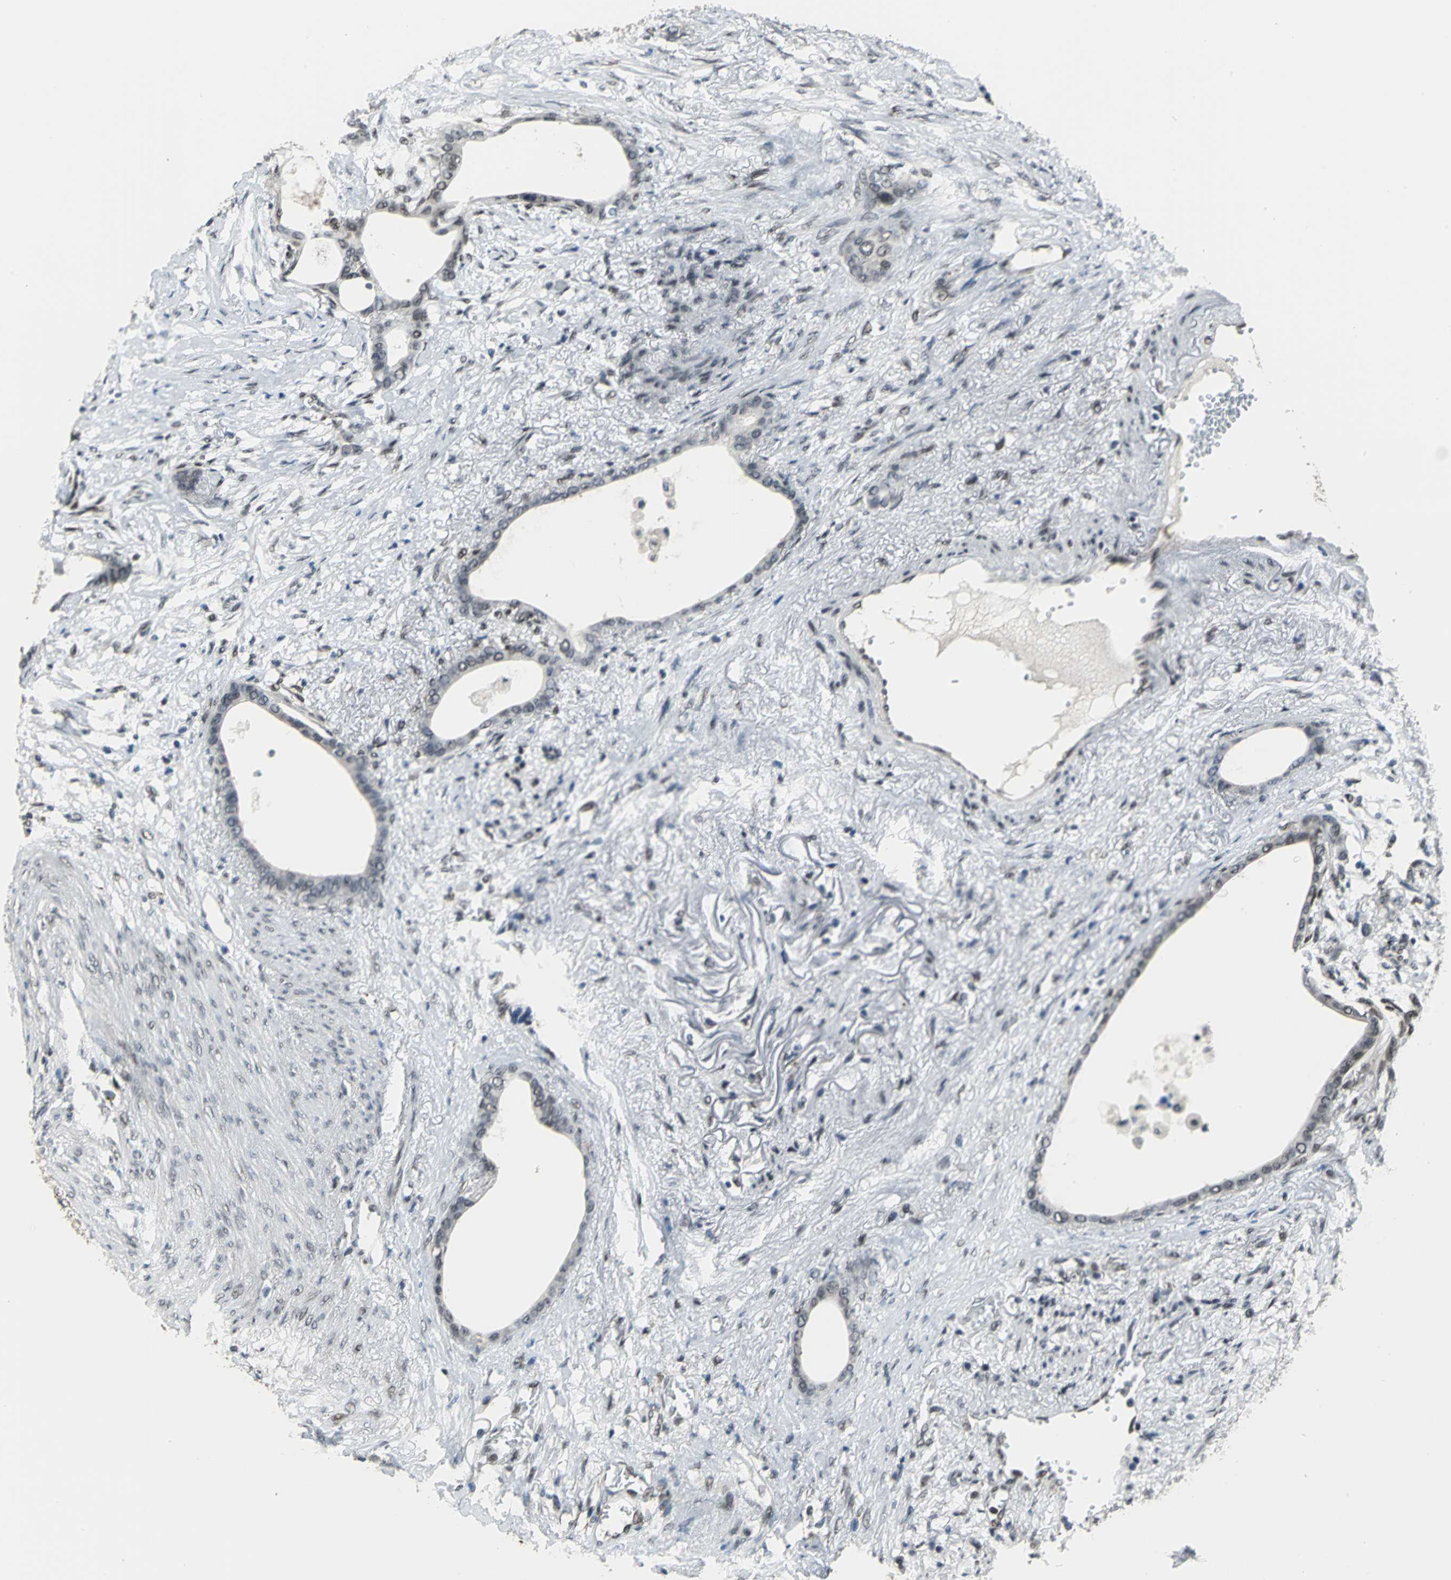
{"staining": {"intensity": "negative", "quantity": "none", "location": "none"}, "tissue": "stomach cancer", "cell_type": "Tumor cells", "image_type": "cancer", "snomed": [{"axis": "morphology", "description": "Adenocarcinoma, NOS"}, {"axis": "topography", "description": "Stomach"}], "caption": "This micrograph is of stomach adenocarcinoma stained with IHC to label a protein in brown with the nuclei are counter-stained blue. There is no expression in tumor cells.", "gene": "ELF2", "patient": {"sex": "female", "age": 75}}